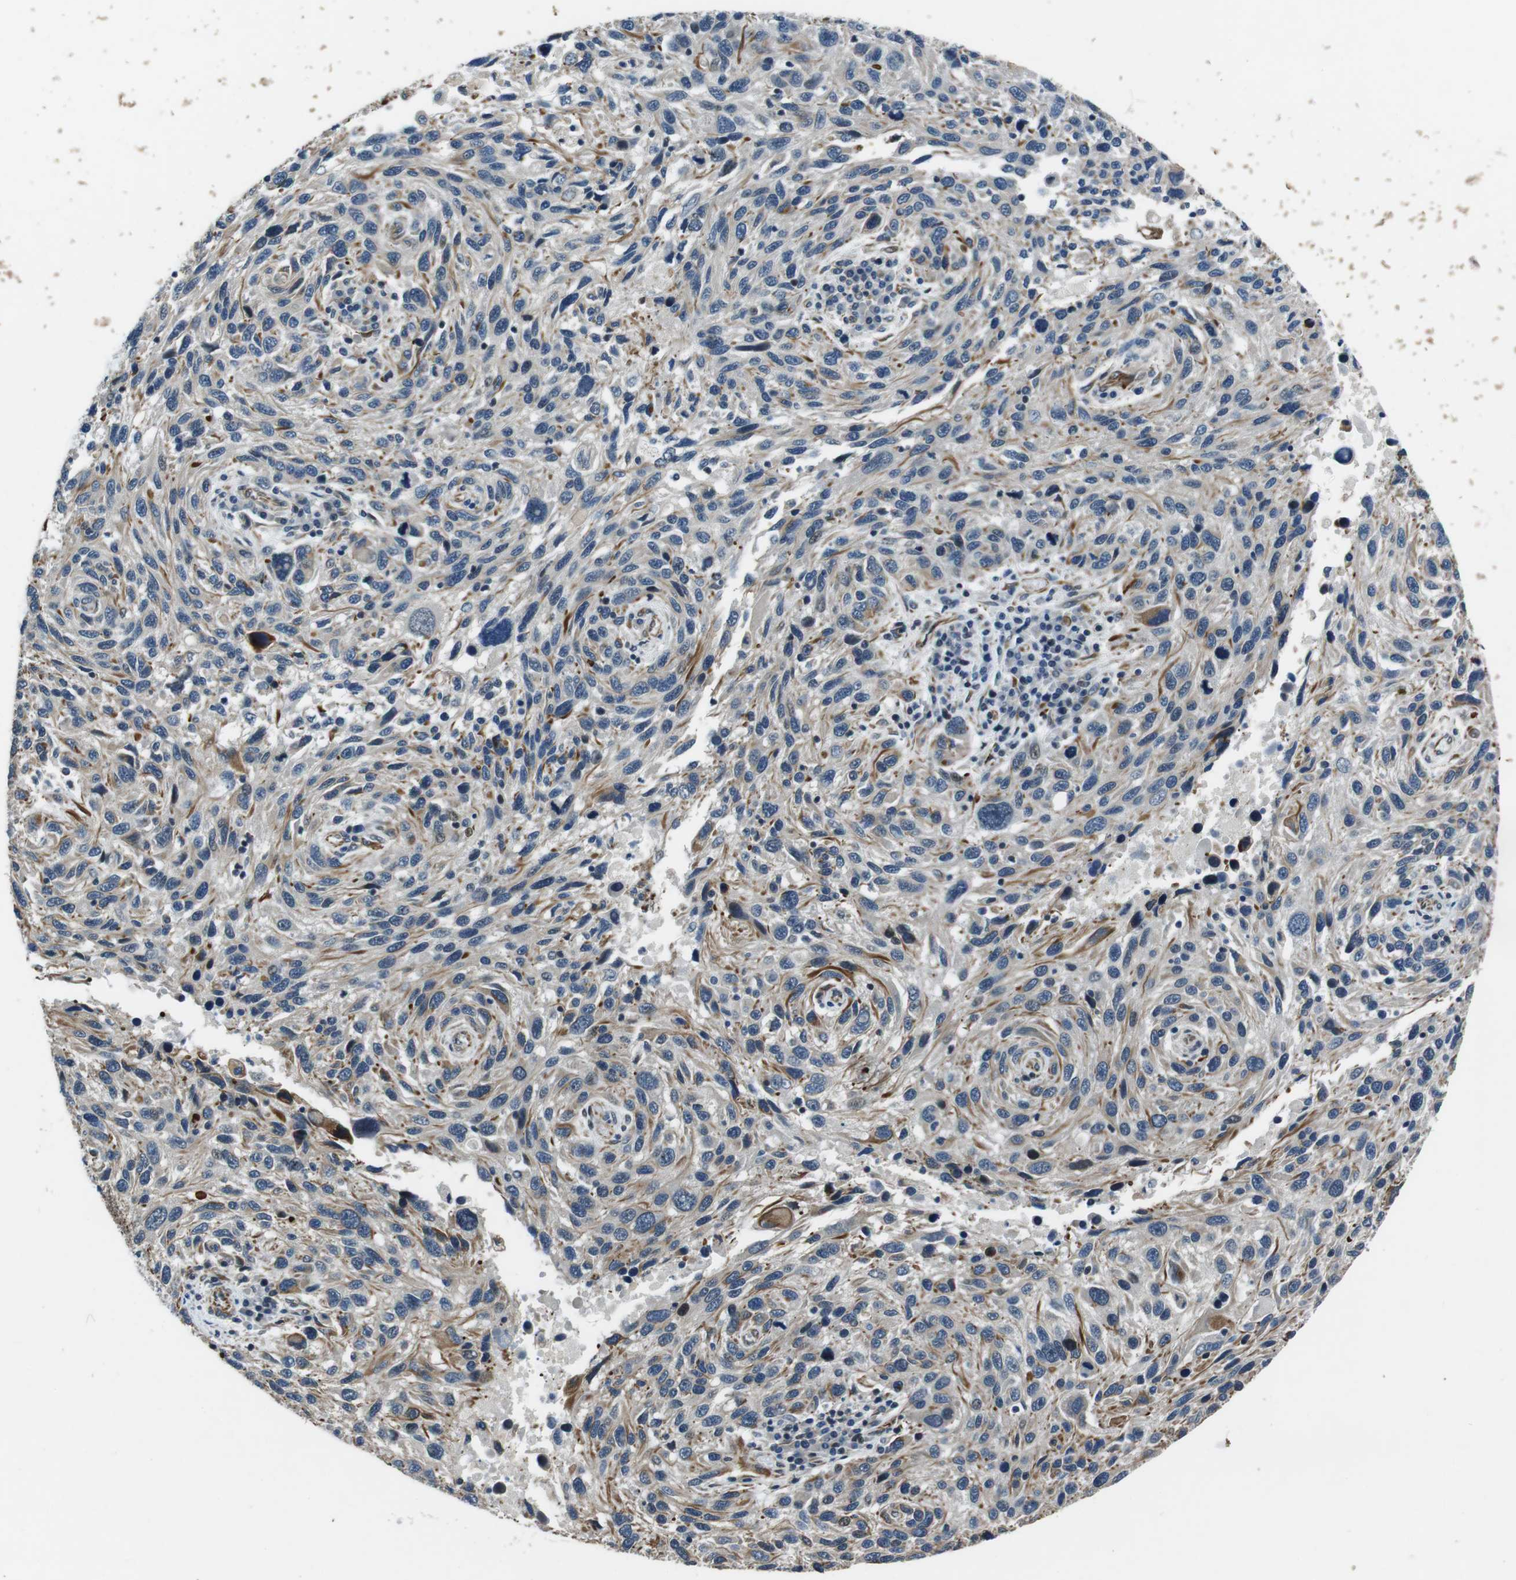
{"staining": {"intensity": "negative", "quantity": "none", "location": "none"}, "tissue": "melanoma", "cell_type": "Tumor cells", "image_type": "cancer", "snomed": [{"axis": "morphology", "description": "Malignant melanoma, NOS"}, {"axis": "topography", "description": "Skin"}], "caption": "Immunohistochemistry micrograph of neoplastic tissue: human malignant melanoma stained with DAB reveals no significant protein staining in tumor cells.", "gene": "LRRC49", "patient": {"sex": "male", "age": 53}}